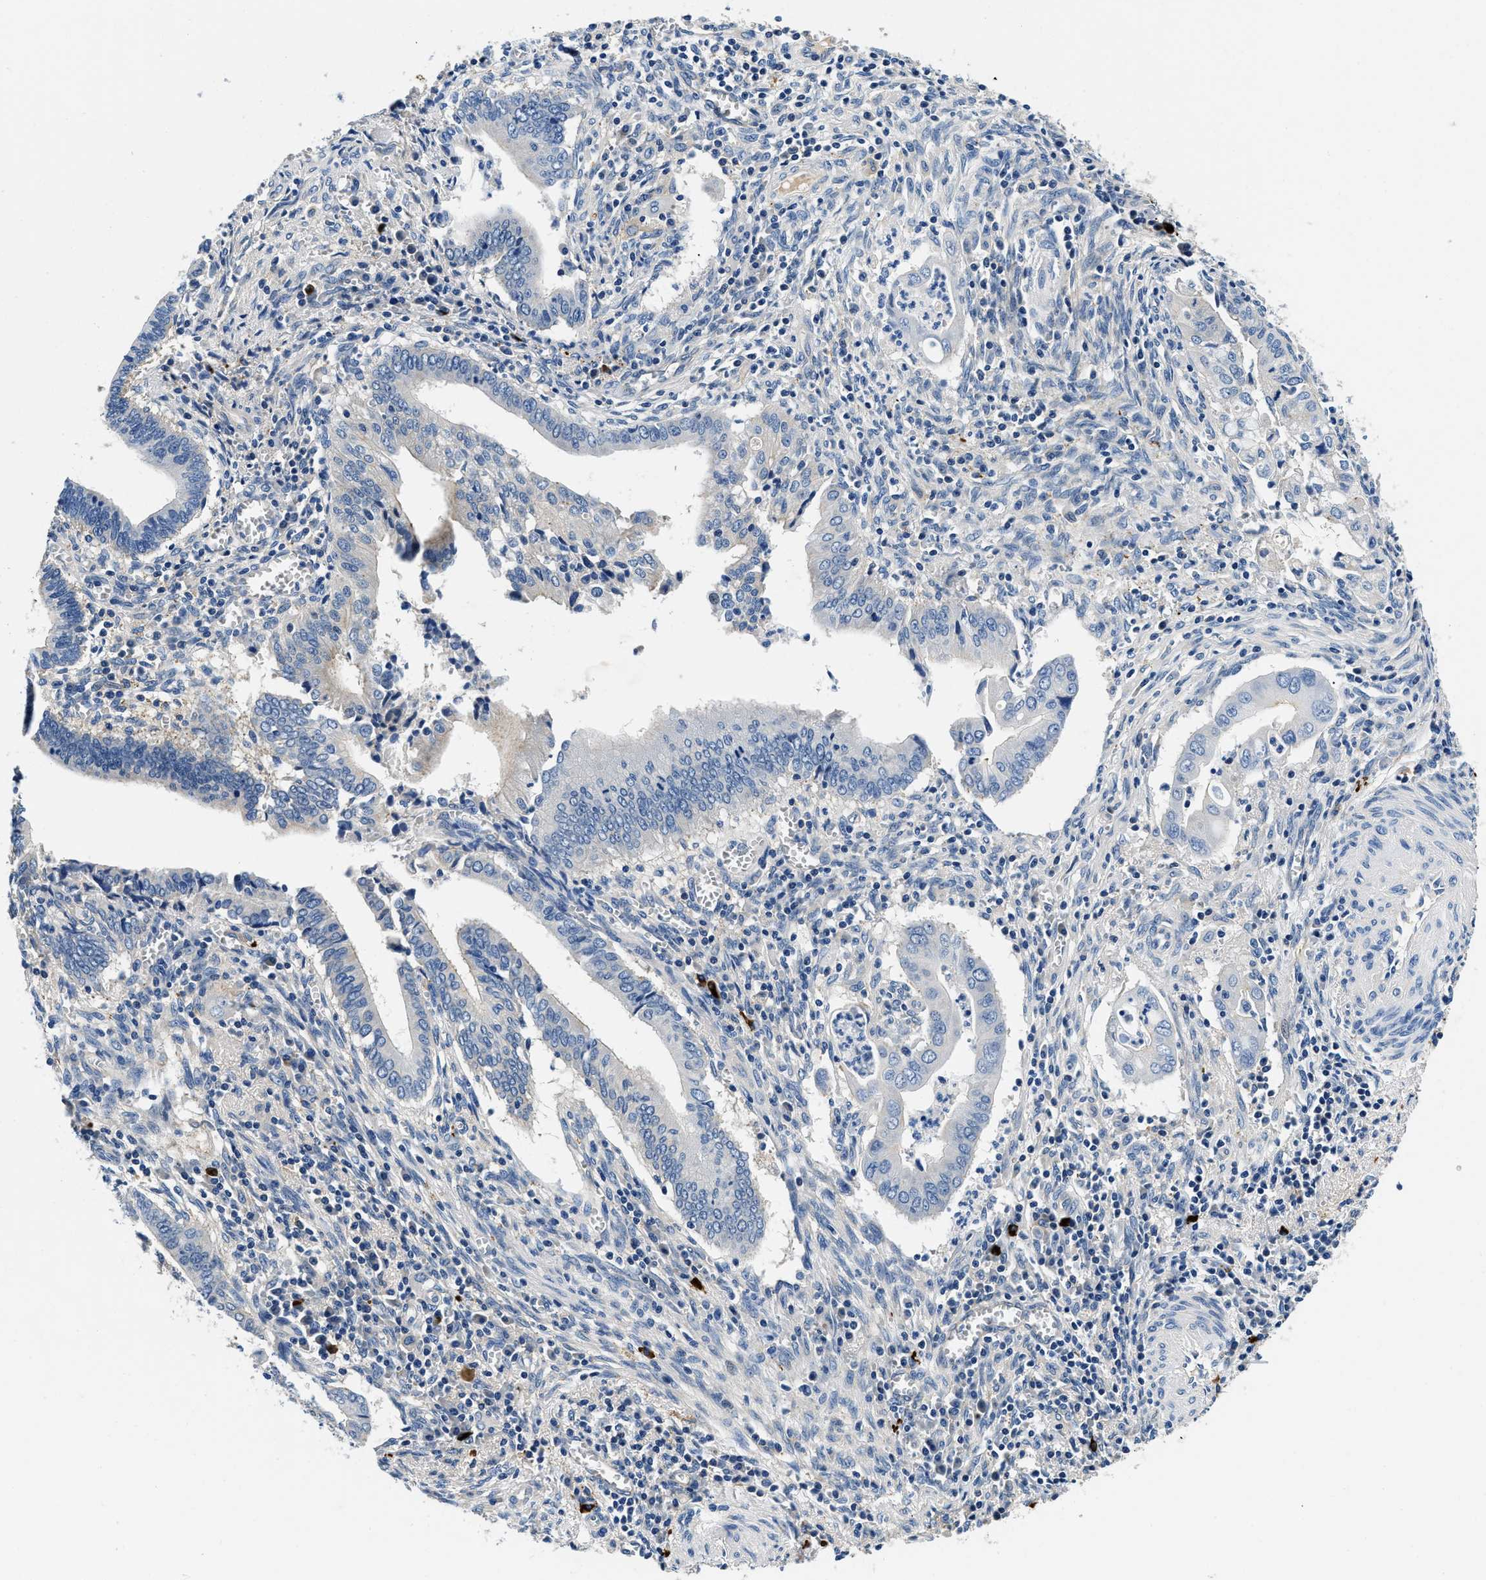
{"staining": {"intensity": "negative", "quantity": "none", "location": "none"}, "tissue": "cervical cancer", "cell_type": "Tumor cells", "image_type": "cancer", "snomed": [{"axis": "morphology", "description": "Adenocarcinoma, NOS"}, {"axis": "topography", "description": "Cervix"}], "caption": "Adenocarcinoma (cervical) stained for a protein using immunohistochemistry demonstrates no staining tumor cells.", "gene": "ZFAND3", "patient": {"sex": "female", "age": 44}}